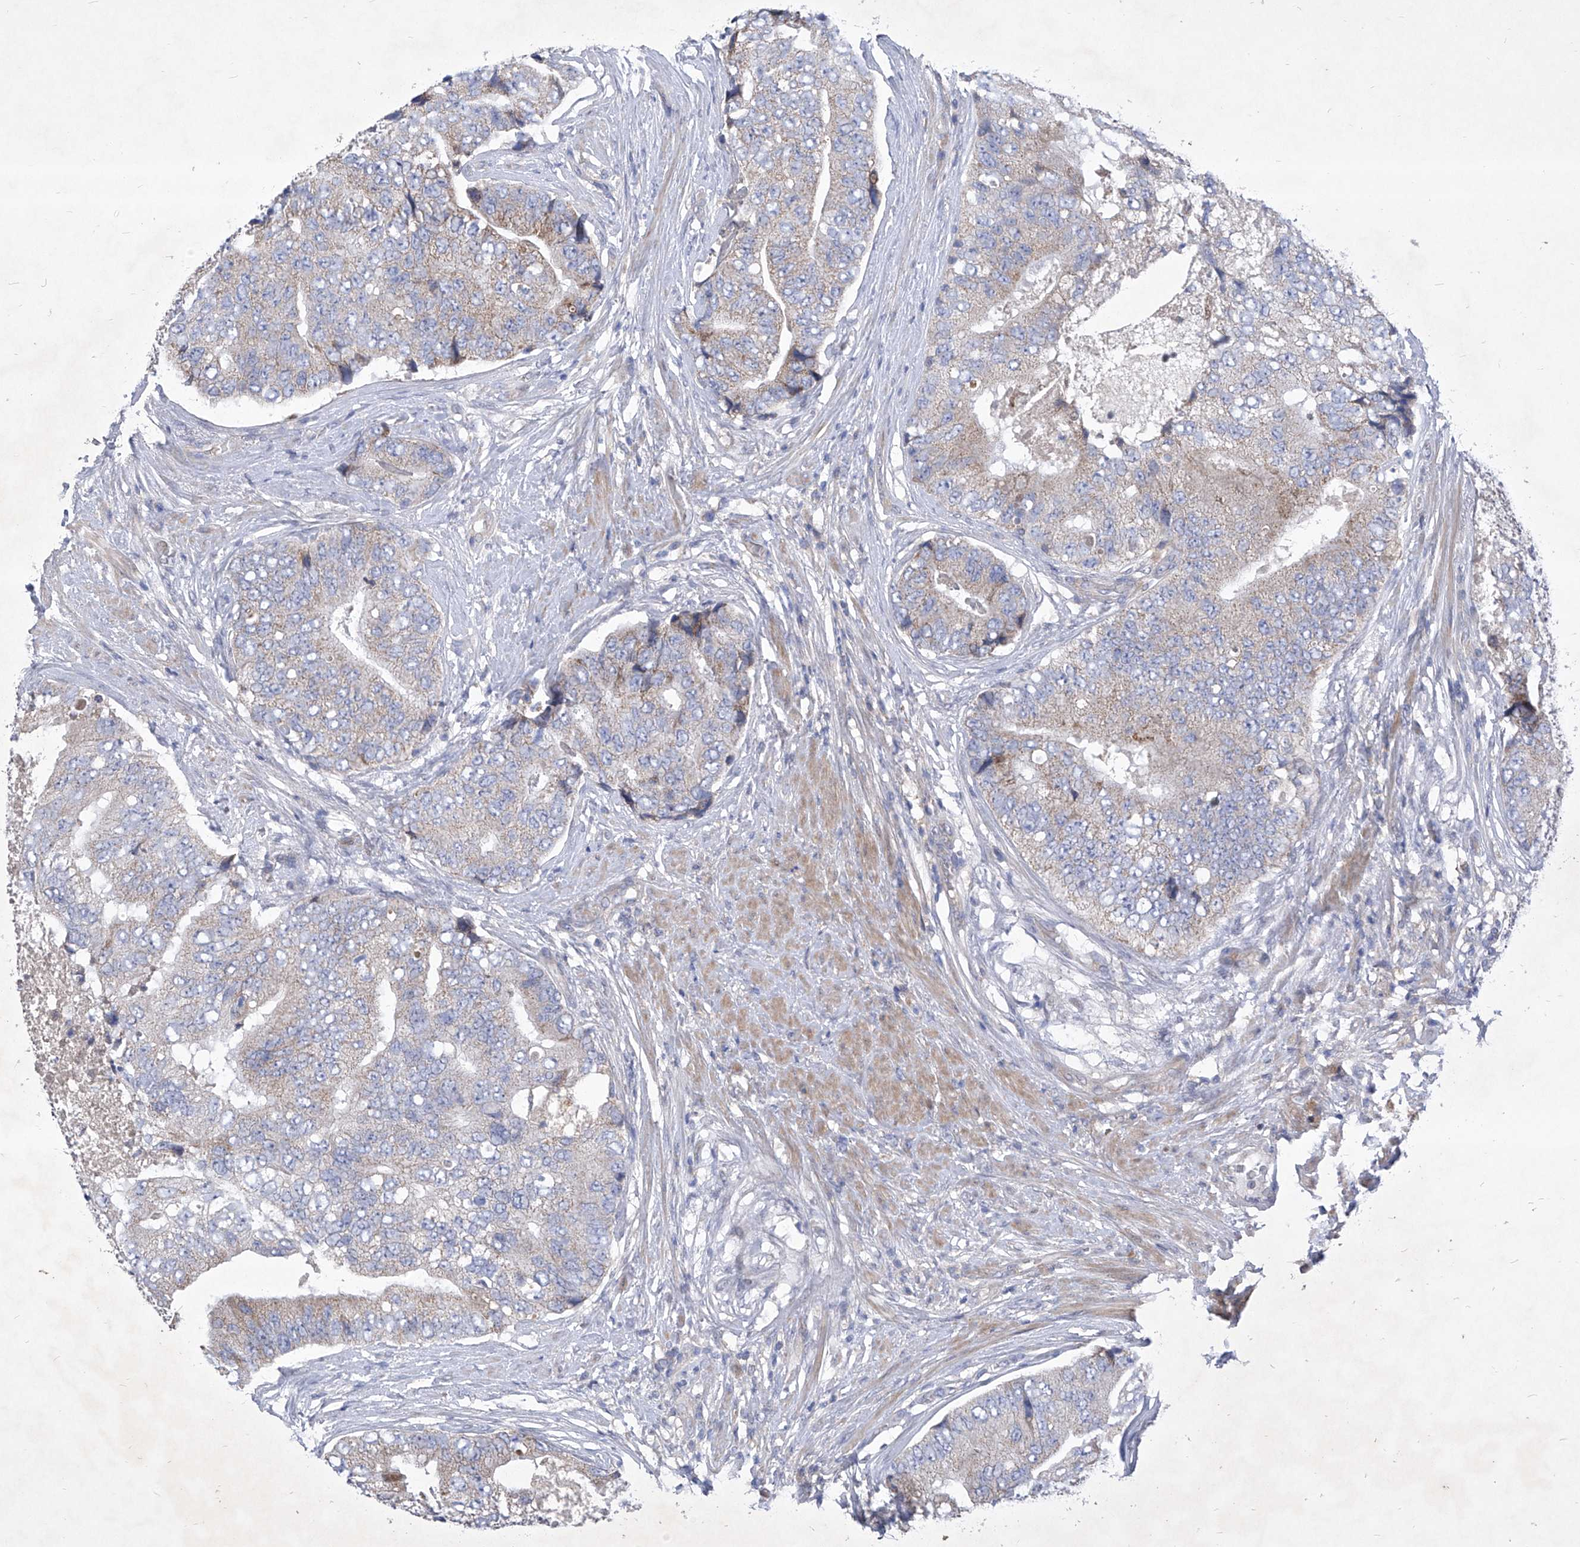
{"staining": {"intensity": "negative", "quantity": "none", "location": "none"}, "tissue": "prostate cancer", "cell_type": "Tumor cells", "image_type": "cancer", "snomed": [{"axis": "morphology", "description": "Adenocarcinoma, High grade"}, {"axis": "topography", "description": "Prostate"}], "caption": "There is no significant expression in tumor cells of prostate cancer (high-grade adenocarcinoma). The staining was performed using DAB (3,3'-diaminobenzidine) to visualize the protein expression in brown, while the nuclei were stained in blue with hematoxylin (Magnification: 20x).", "gene": "COQ3", "patient": {"sex": "male", "age": 70}}